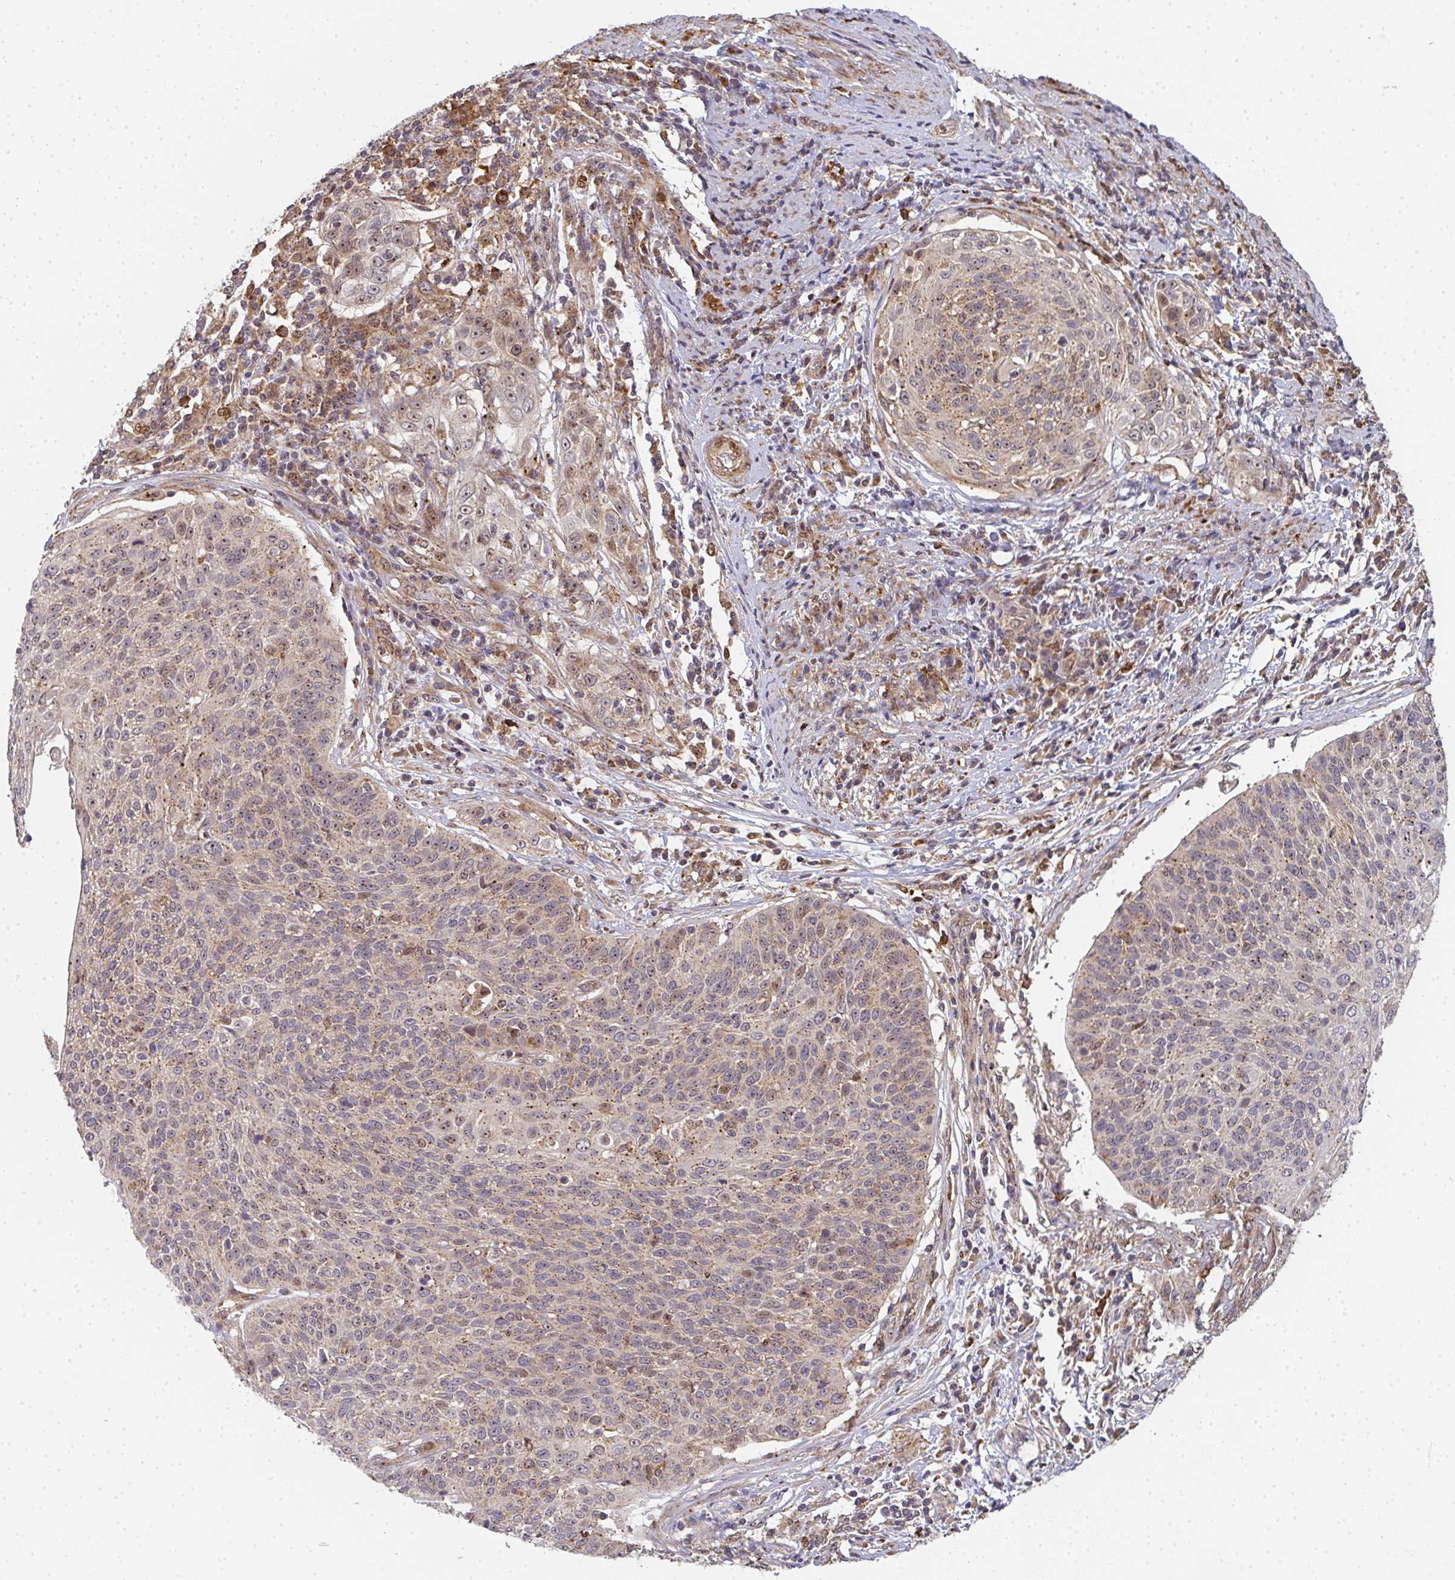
{"staining": {"intensity": "weak", "quantity": "25%-75%", "location": "cytoplasmic/membranous,nuclear"}, "tissue": "cervical cancer", "cell_type": "Tumor cells", "image_type": "cancer", "snomed": [{"axis": "morphology", "description": "Squamous cell carcinoma, NOS"}, {"axis": "topography", "description": "Cervix"}], "caption": "IHC photomicrograph of human cervical cancer (squamous cell carcinoma) stained for a protein (brown), which displays low levels of weak cytoplasmic/membranous and nuclear positivity in about 25%-75% of tumor cells.", "gene": "SIMC1", "patient": {"sex": "female", "age": 31}}